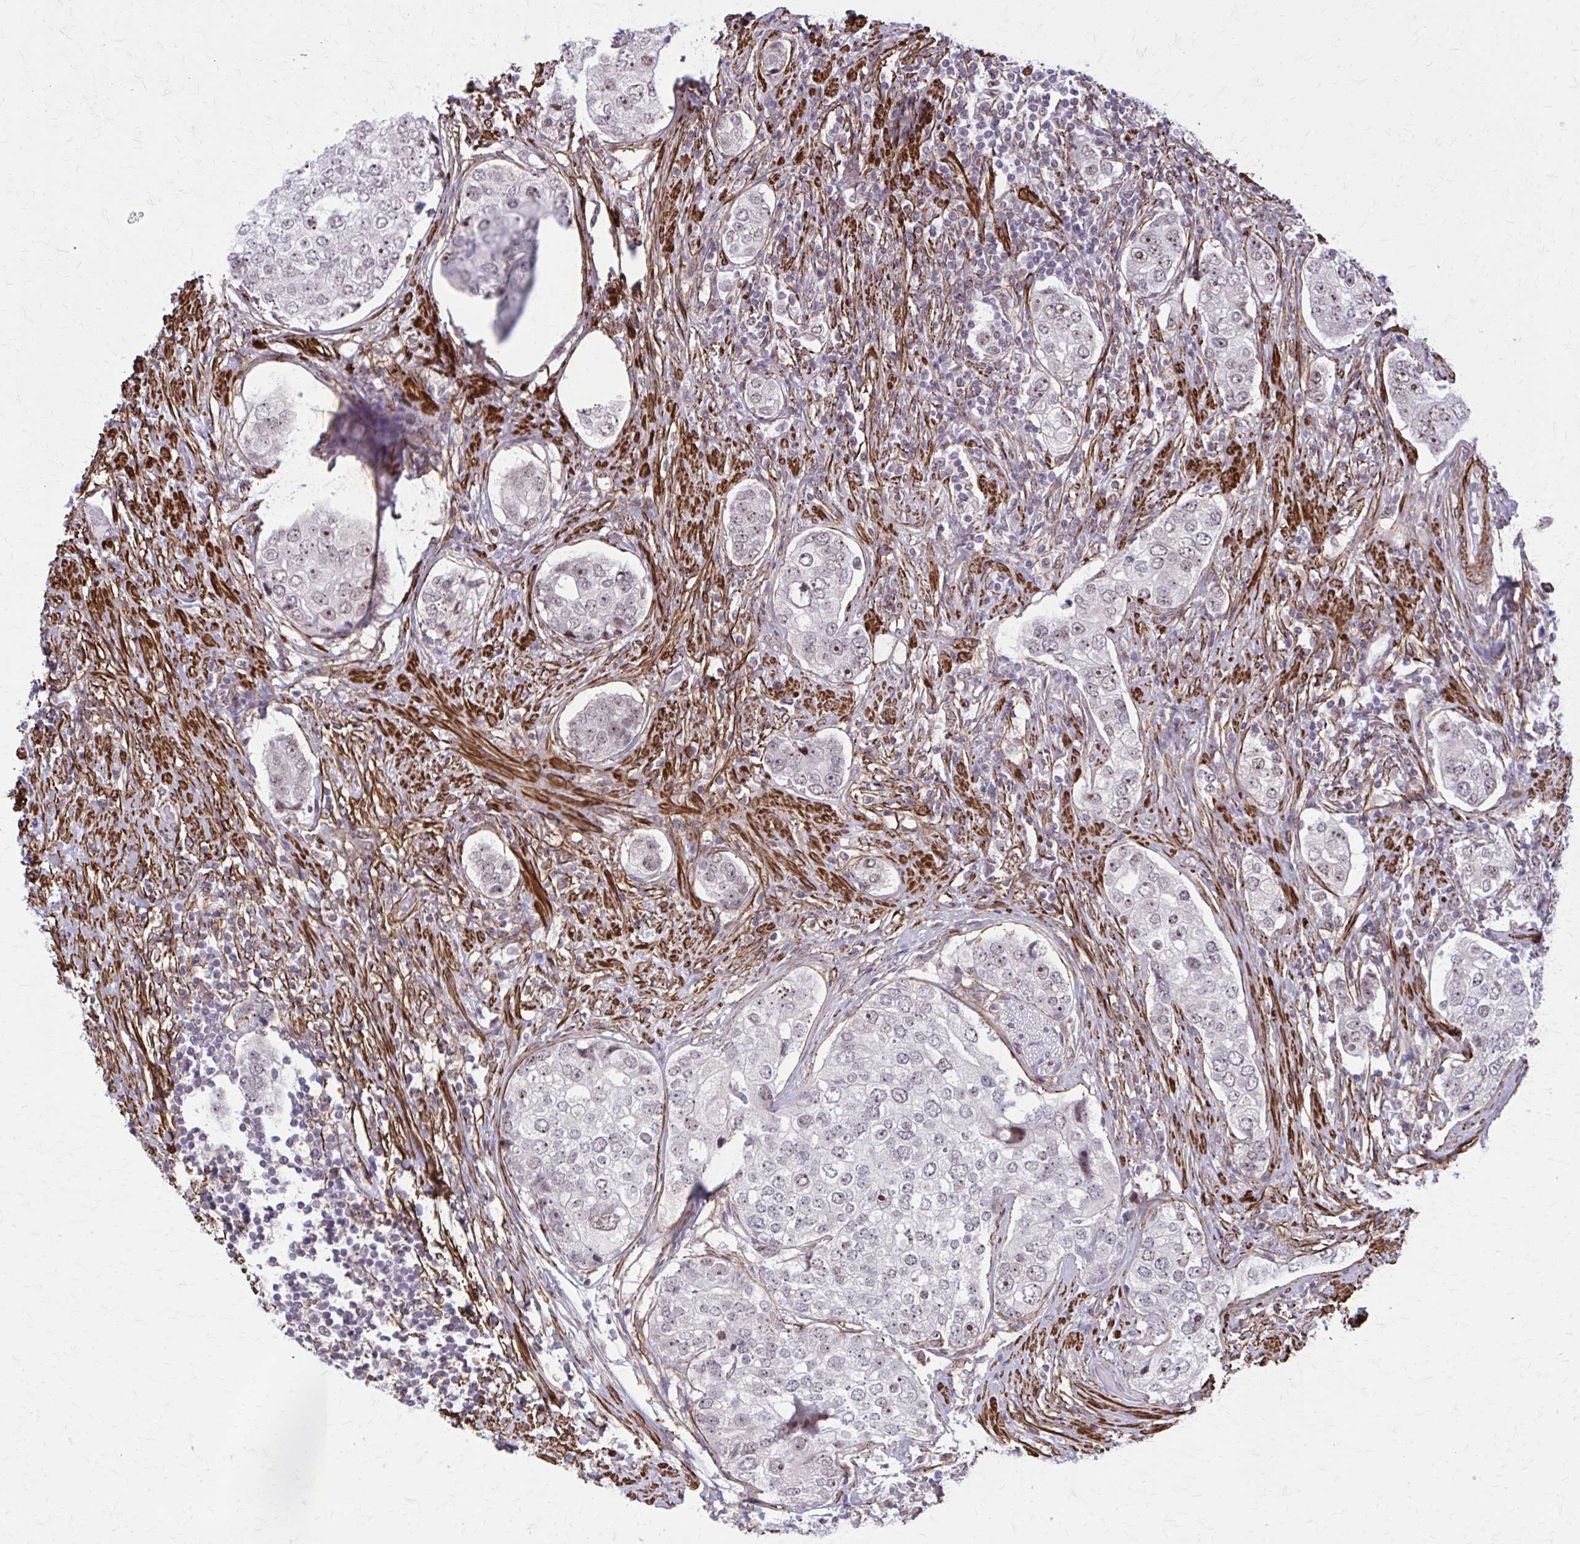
{"staining": {"intensity": "weak", "quantity": "25%-75%", "location": "nuclear"}, "tissue": "prostate cancer", "cell_type": "Tumor cells", "image_type": "cancer", "snomed": [{"axis": "morphology", "description": "Adenocarcinoma, High grade"}, {"axis": "topography", "description": "Prostate"}], "caption": "An IHC micrograph of neoplastic tissue is shown. Protein staining in brown labels weak nuclear positivity in prostate cancer within tumor cells.", "gene": "NRBF2", "patient": {"sex": "male", "age": 60}}